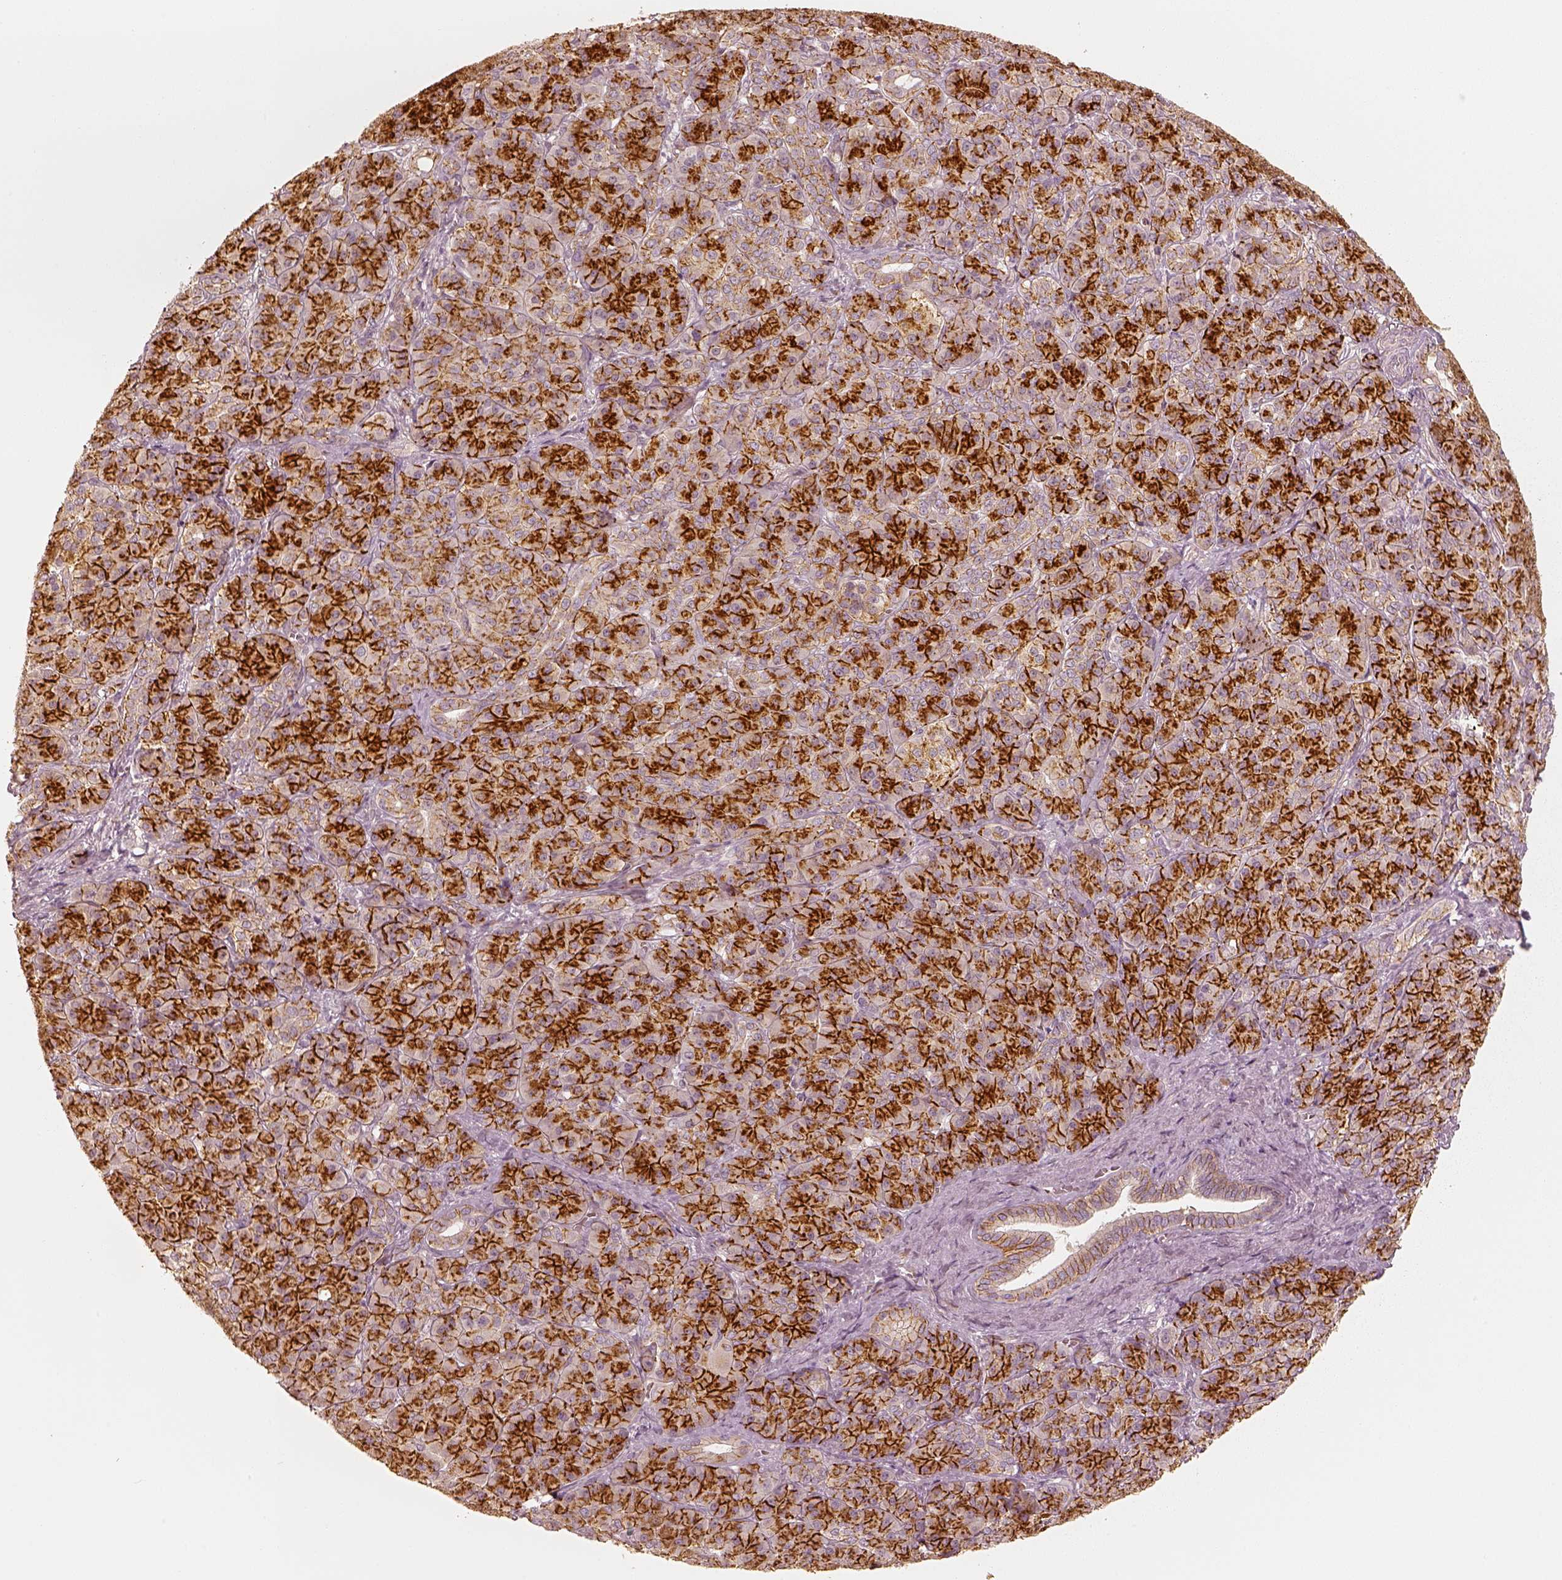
{"staining": {"intensity": "strong", "quantity": ">75%", "location": "cytoplasmic/membranous"}, "tissue": "pancreatic cancer", "cell_type": "Tumor cells", "image_type": "cancer", "snomed": [{"axis": "morphology", "description": "Normal tissue, NOS"}, {"axis": "morphology", "description": "Inflammation, NOS"}, {"axis": "morphology", "description": "Adenocarcinoma, NOS"}, {"axis": "topography", "description": "Pancreas"}], "caption": "Approximately >75% of tumor cells in human adenocarcinoma (pancreatic) show strong cytoplasmic/membranous protein expression as visualized by brown immunohistochemical staining.", "gene": "GORASP2", "patient": {"sex": "male", "age": 57}}